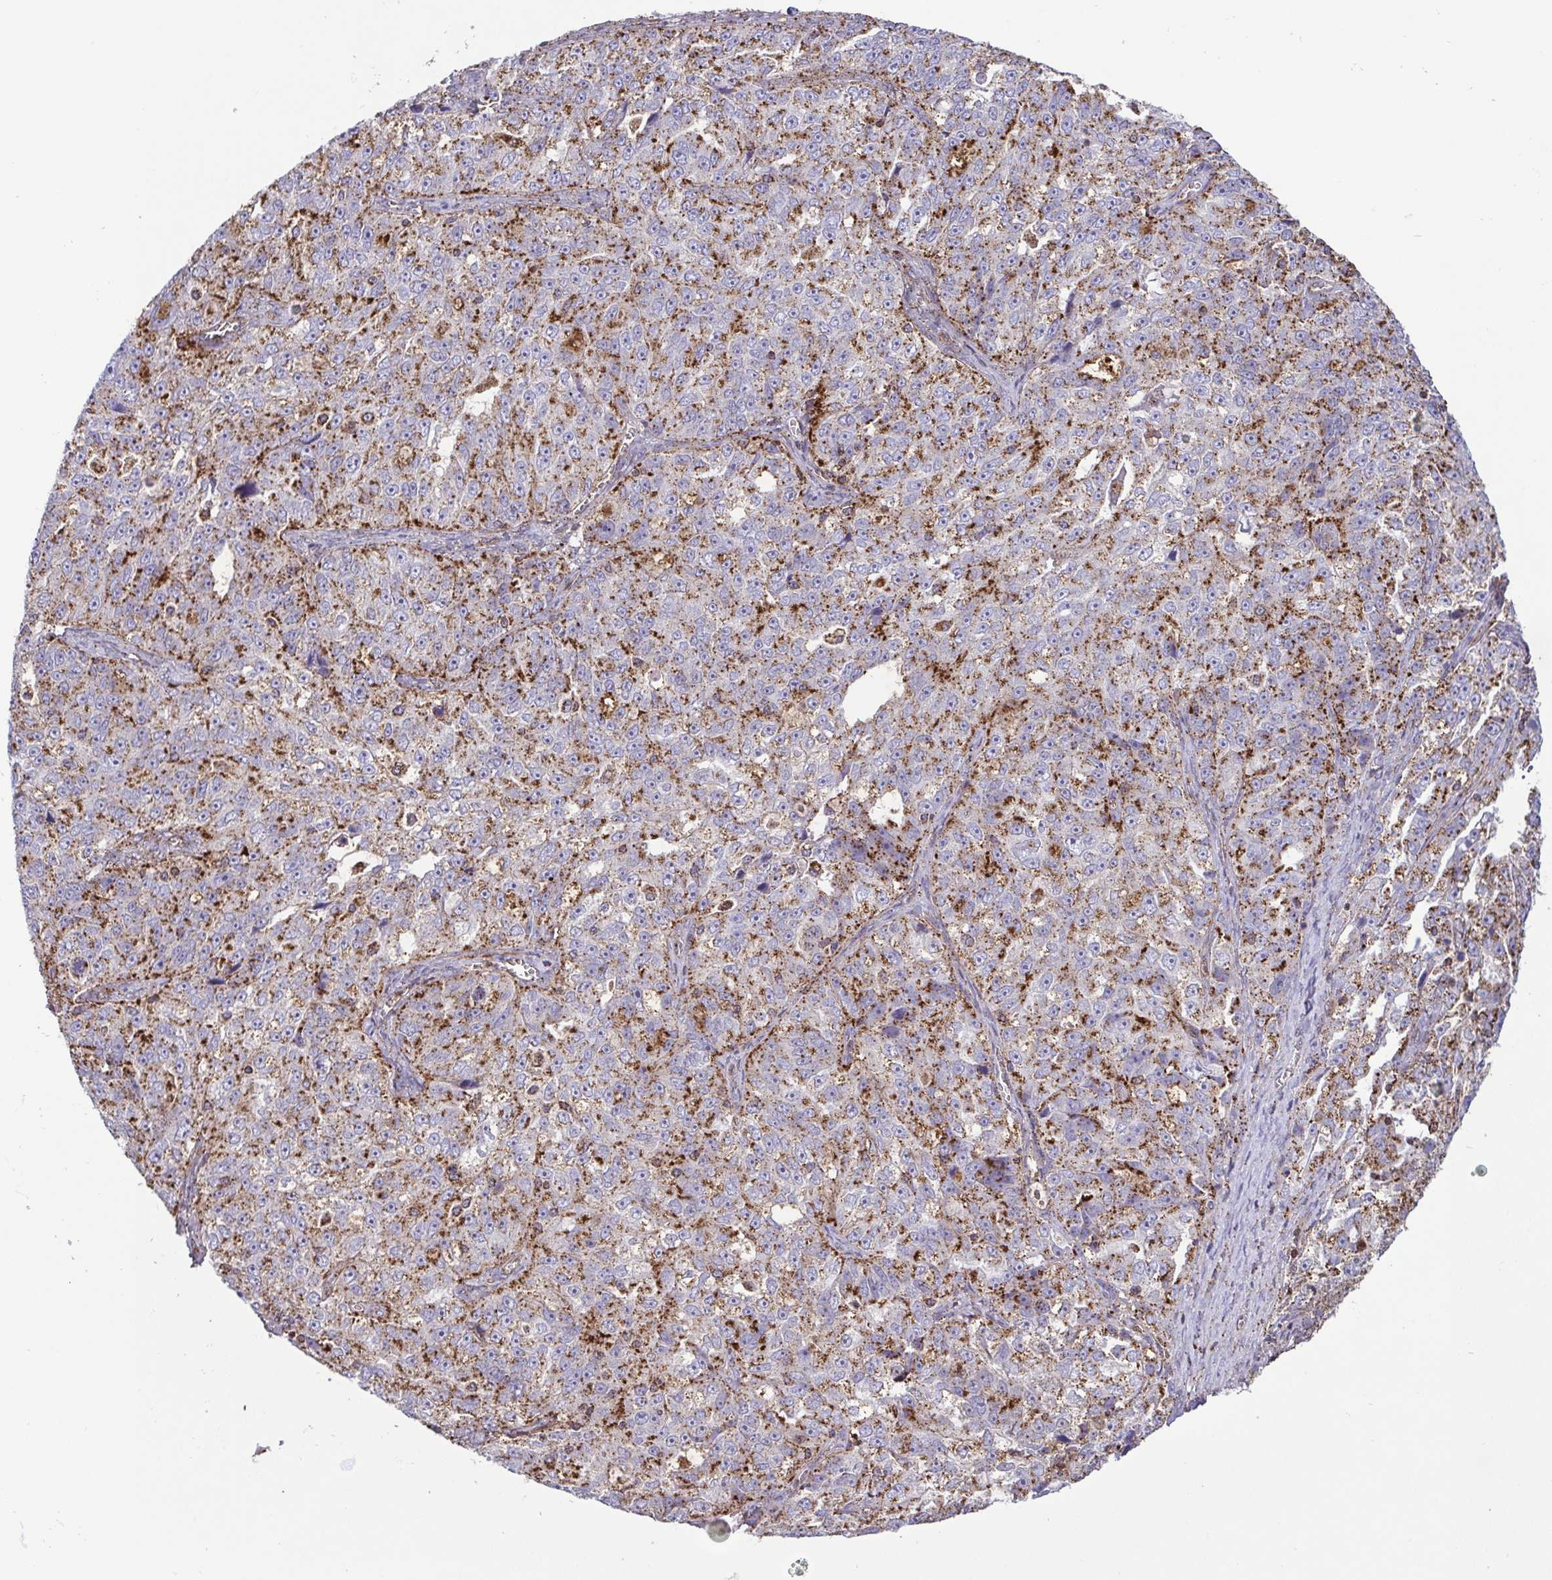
{"staining": {"intensity": "moderate", "quantity": ">75%", "location": "cytoplasmic/membranous"}, "tissue": "ovarian cancer", "cell_type": "Tumor cells", "image_type": "cancer", "snomed": [{"axis": "morphology", "description": "Cystadenocarcinoma, serous, NOS"}, {"axis": "topography", "description": "Ovary"}], "caption": "Brown immunohistochemical staining in ovarian cancer exhibits moderate cytoplasmic/membranous staining in approximately >75% of tumor cells. The protein of interest is shown in brown color, while the nuclei are stained blue.", "gene": "CHMP1B", "patient": {"sex": "female", "age": 51}}